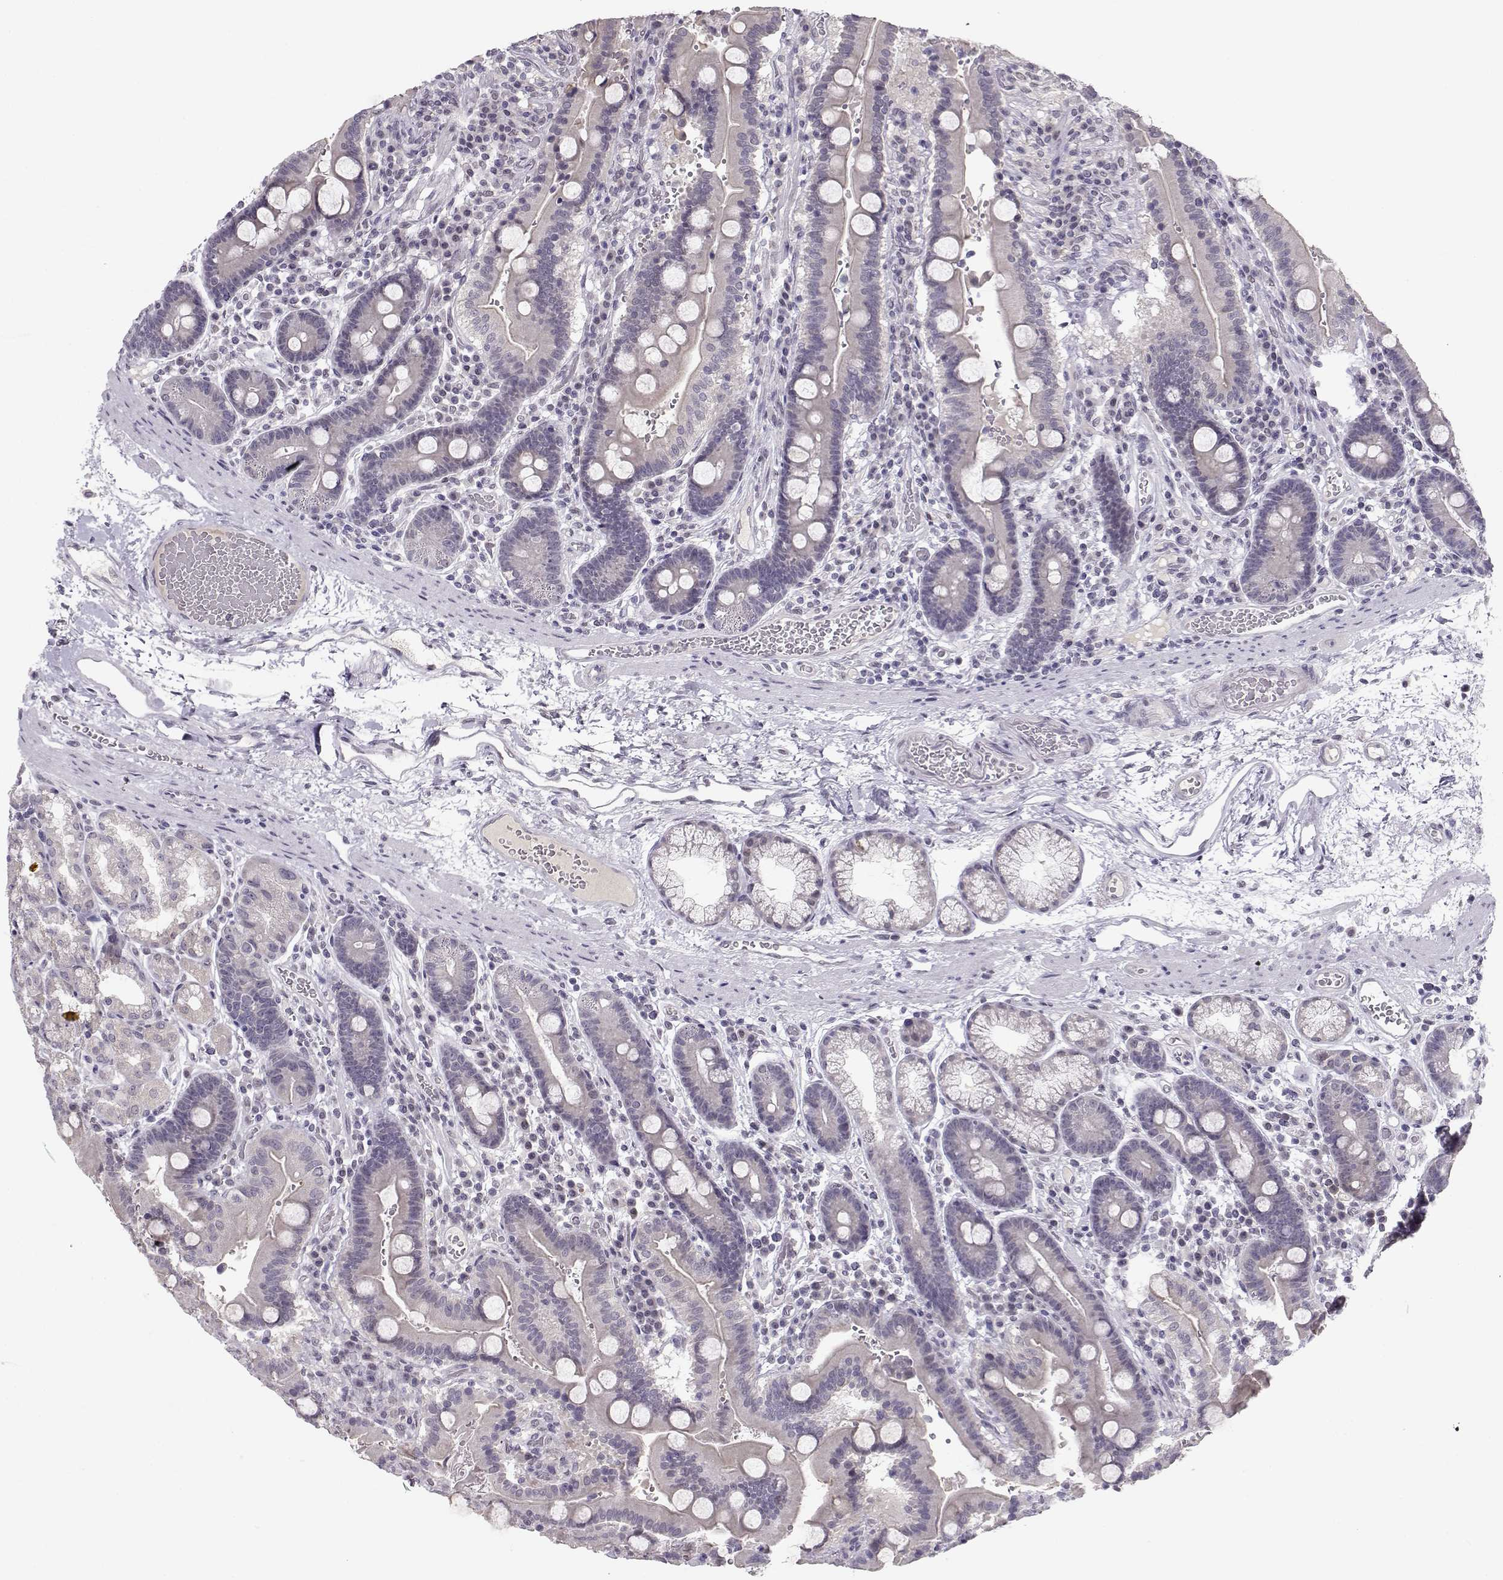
{"staining": {"intensity": "negative", "quantity": "none", "location": "none"}, "tissue": "duodenum", "cell_type": "Glandular cells", "image_type": "normal", "snomed": [{"axis": "morphology", "description": "Normal tissue, NOS"}, {"axis": "topography", "description": "Duodenum"}], "caption": "DAB (3,3'-diaminobenzidine) immunohistochemical staining of unremarkable human duodenum shows no significant staining in glandular cells. (DAB (3,3'-diaminobenzidine) IHC with hematoxylin counter stain).", "gene": "C16orf86", "patient": {"sex": "female", "age": 62}}